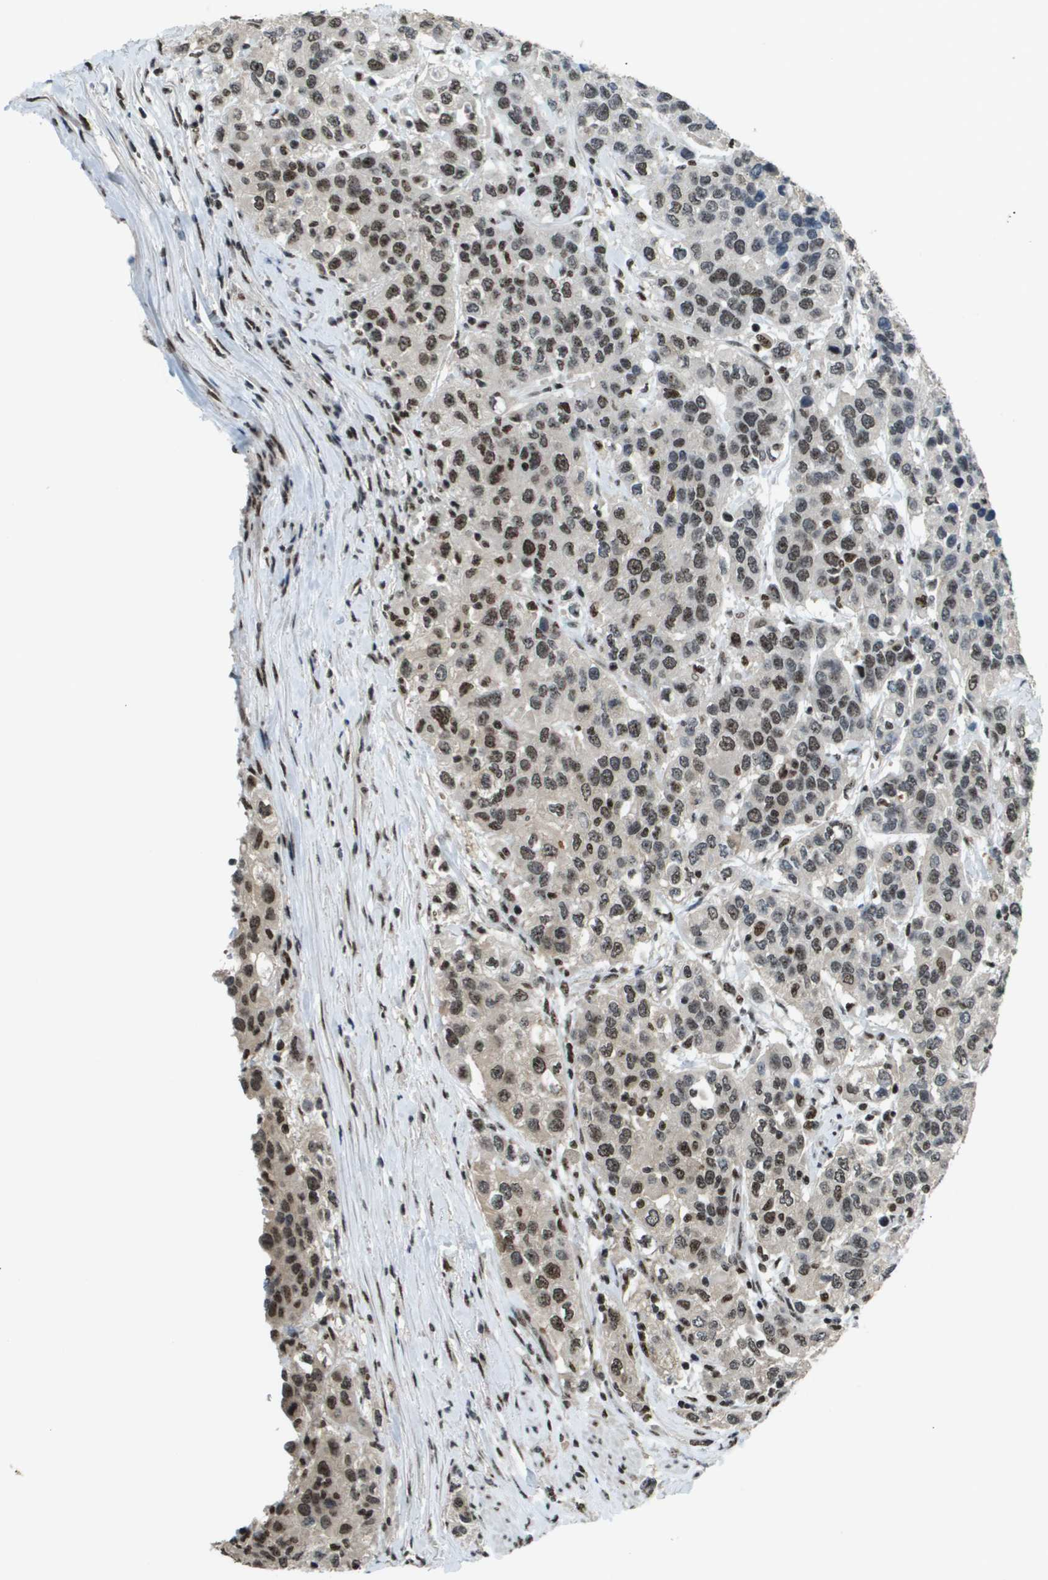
{"staining": {"intensity": "strong", "quantity": ">75%", "location": "nuclear"}, "tissue": "urothelial cancer", "cell_type": "Tumor cells", "image_type": "cancer", "snomed": [{"axis": "morphology", "description": "Urothelial carcinoma, High grade"}, {"axis": "topography", "description": "Urinary bladder"}], "caption": "Immunohistochemical staining of urothelial cancer displays strong nuclear protein expression in about >75% of tumor cells.", "gene": "SP100", "patient": {"sex": "female", "age": 80}}